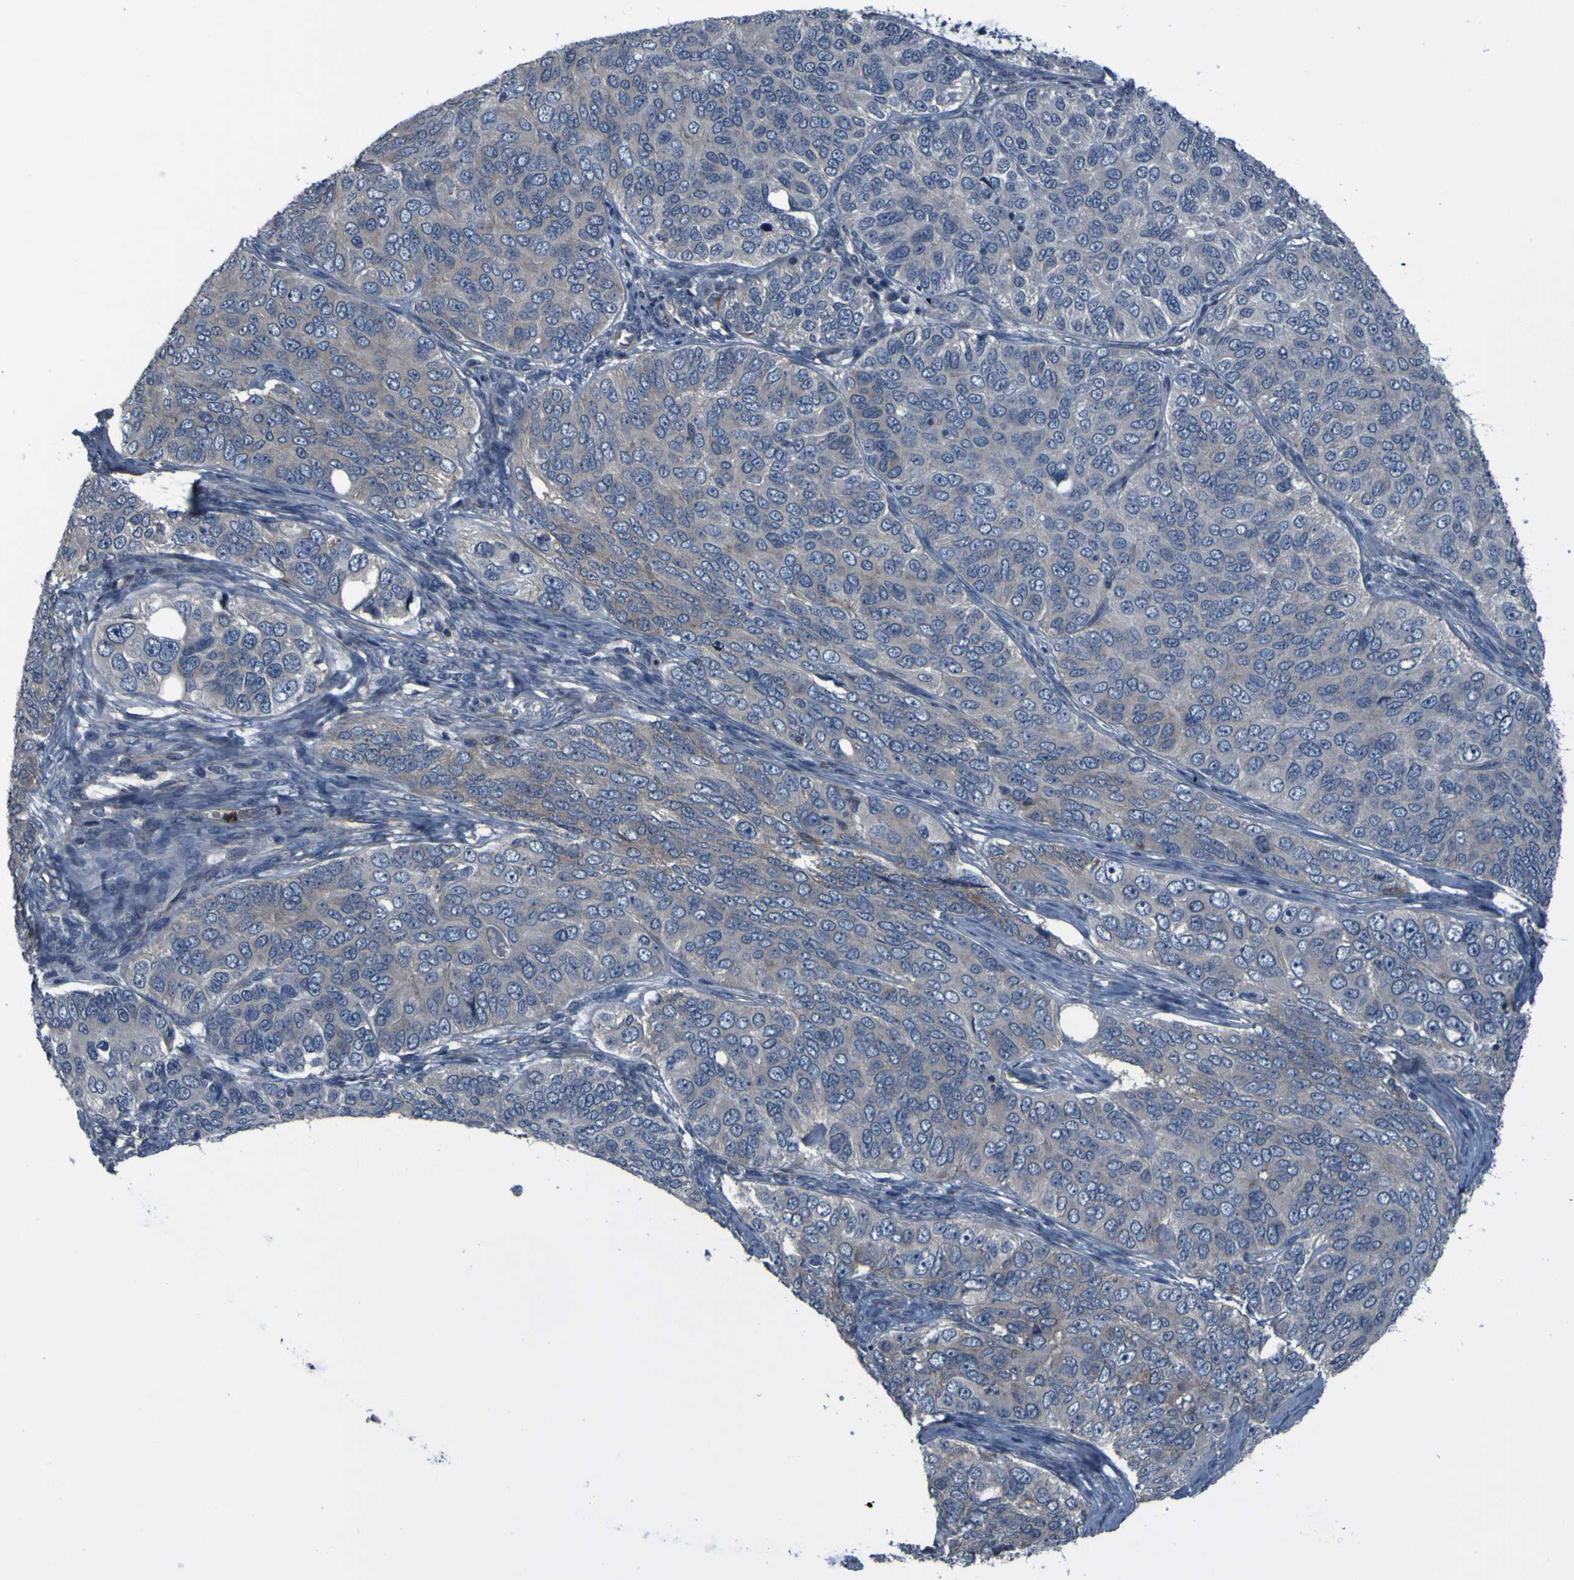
{"staining": {"intensity": "weak", "quantity": "<25%", "location": "cytoplasmic/membranous"}, "tissue": "ovarian cancer", "cell_type": "Tumor cells", "image_type": "cancer", "snomed": [{"axis": "morphology", "description": "Carcinoma, endometroid"}, {"axis": "topography", "description": "Ovary"}], "caption": "The immunohistochemistry image has no significant positivity in tumor cells of ovarian cancer (endometroid carcinoma) tissue.", "gene": "GRAMD1A", "patient": {"sex": "female", "age": 51}}